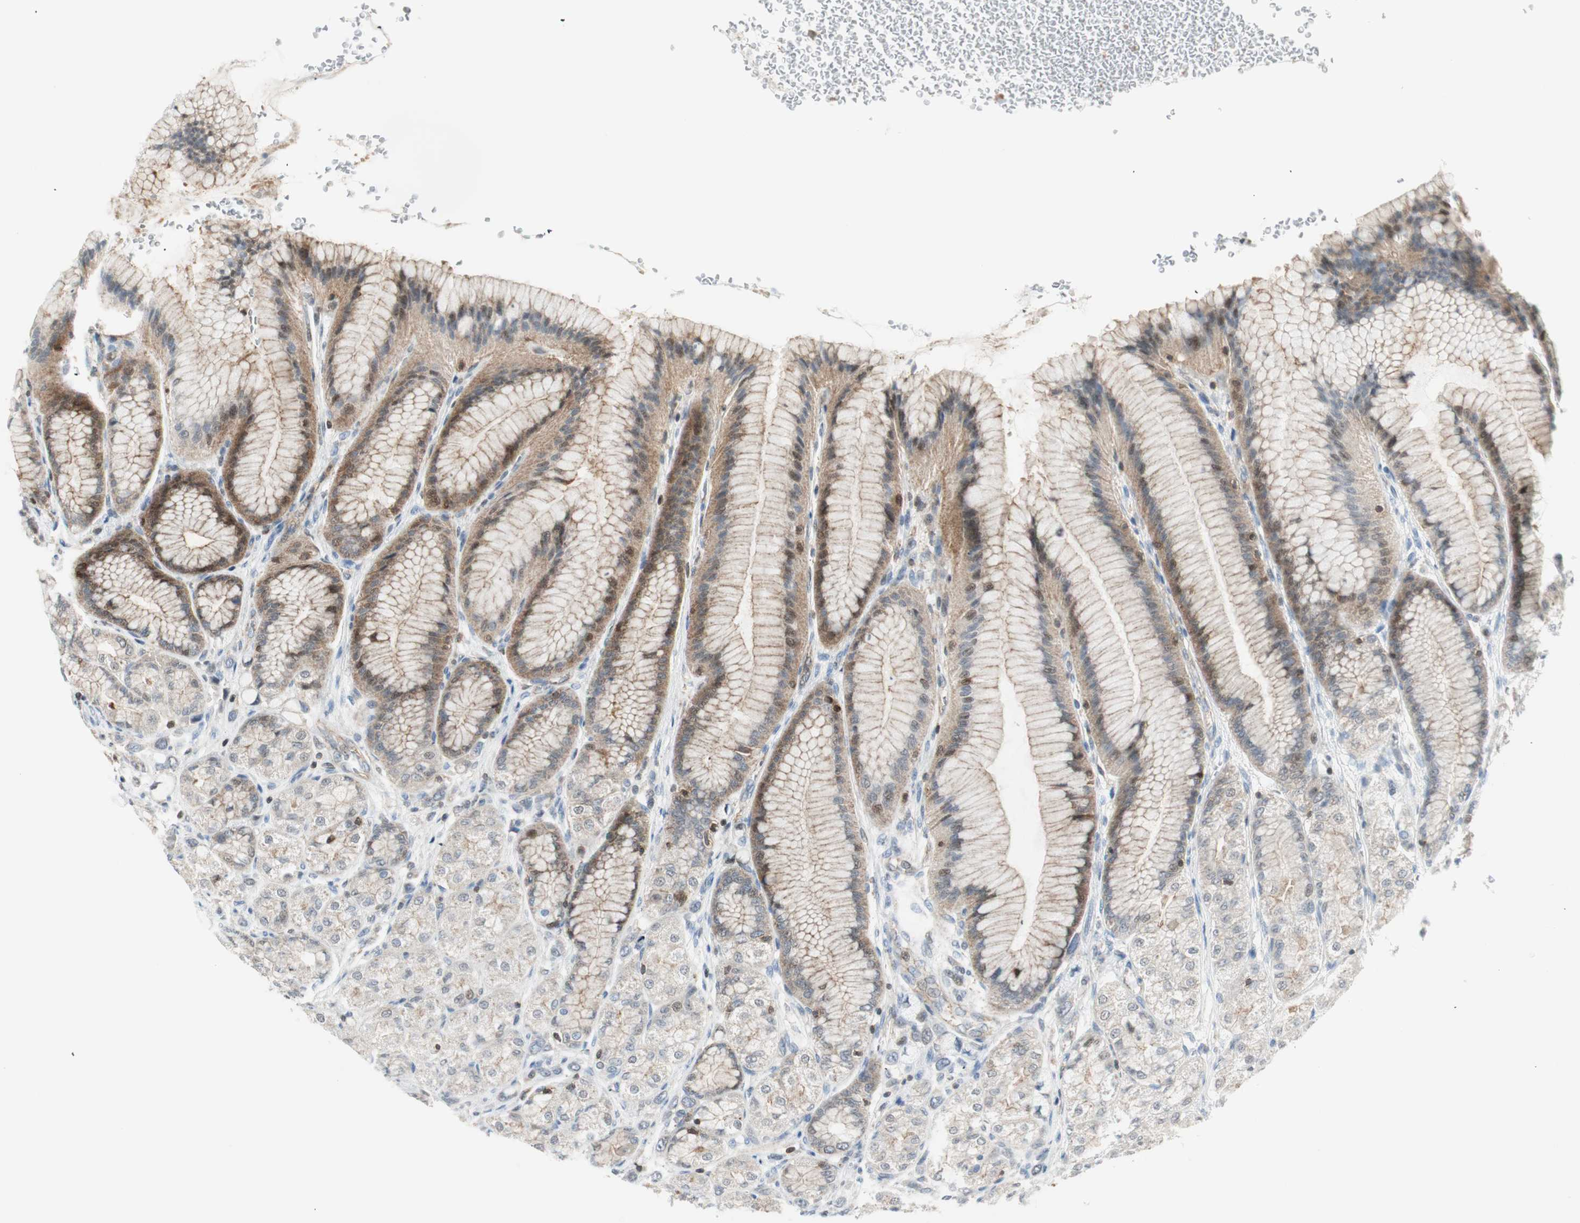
{"staining": {"intensity": "weak", "quantity": ">75%", "location": "cytoplasmic/membranous"}, "tissue": "stomach", "cell_type": "Glandular cells", "image_type": "normal", "snomed": [{"axis": "morphology", "description": "Normal tissue, NOS"}, {"axis": "morphology", "description": "Adenocarcinoma, NOS"}, {"axis": "topography", "description": "Stomach"}, {"axis": "topography", "description": "Stomach, lower"}], "caption": "Protein staining displays weak cytoplasmic/membranous positivity in approximately >75% of glandular cells in benign stomach.", "gene": "PPP1CA", "patient": {"sex": "female", "age": 65}}